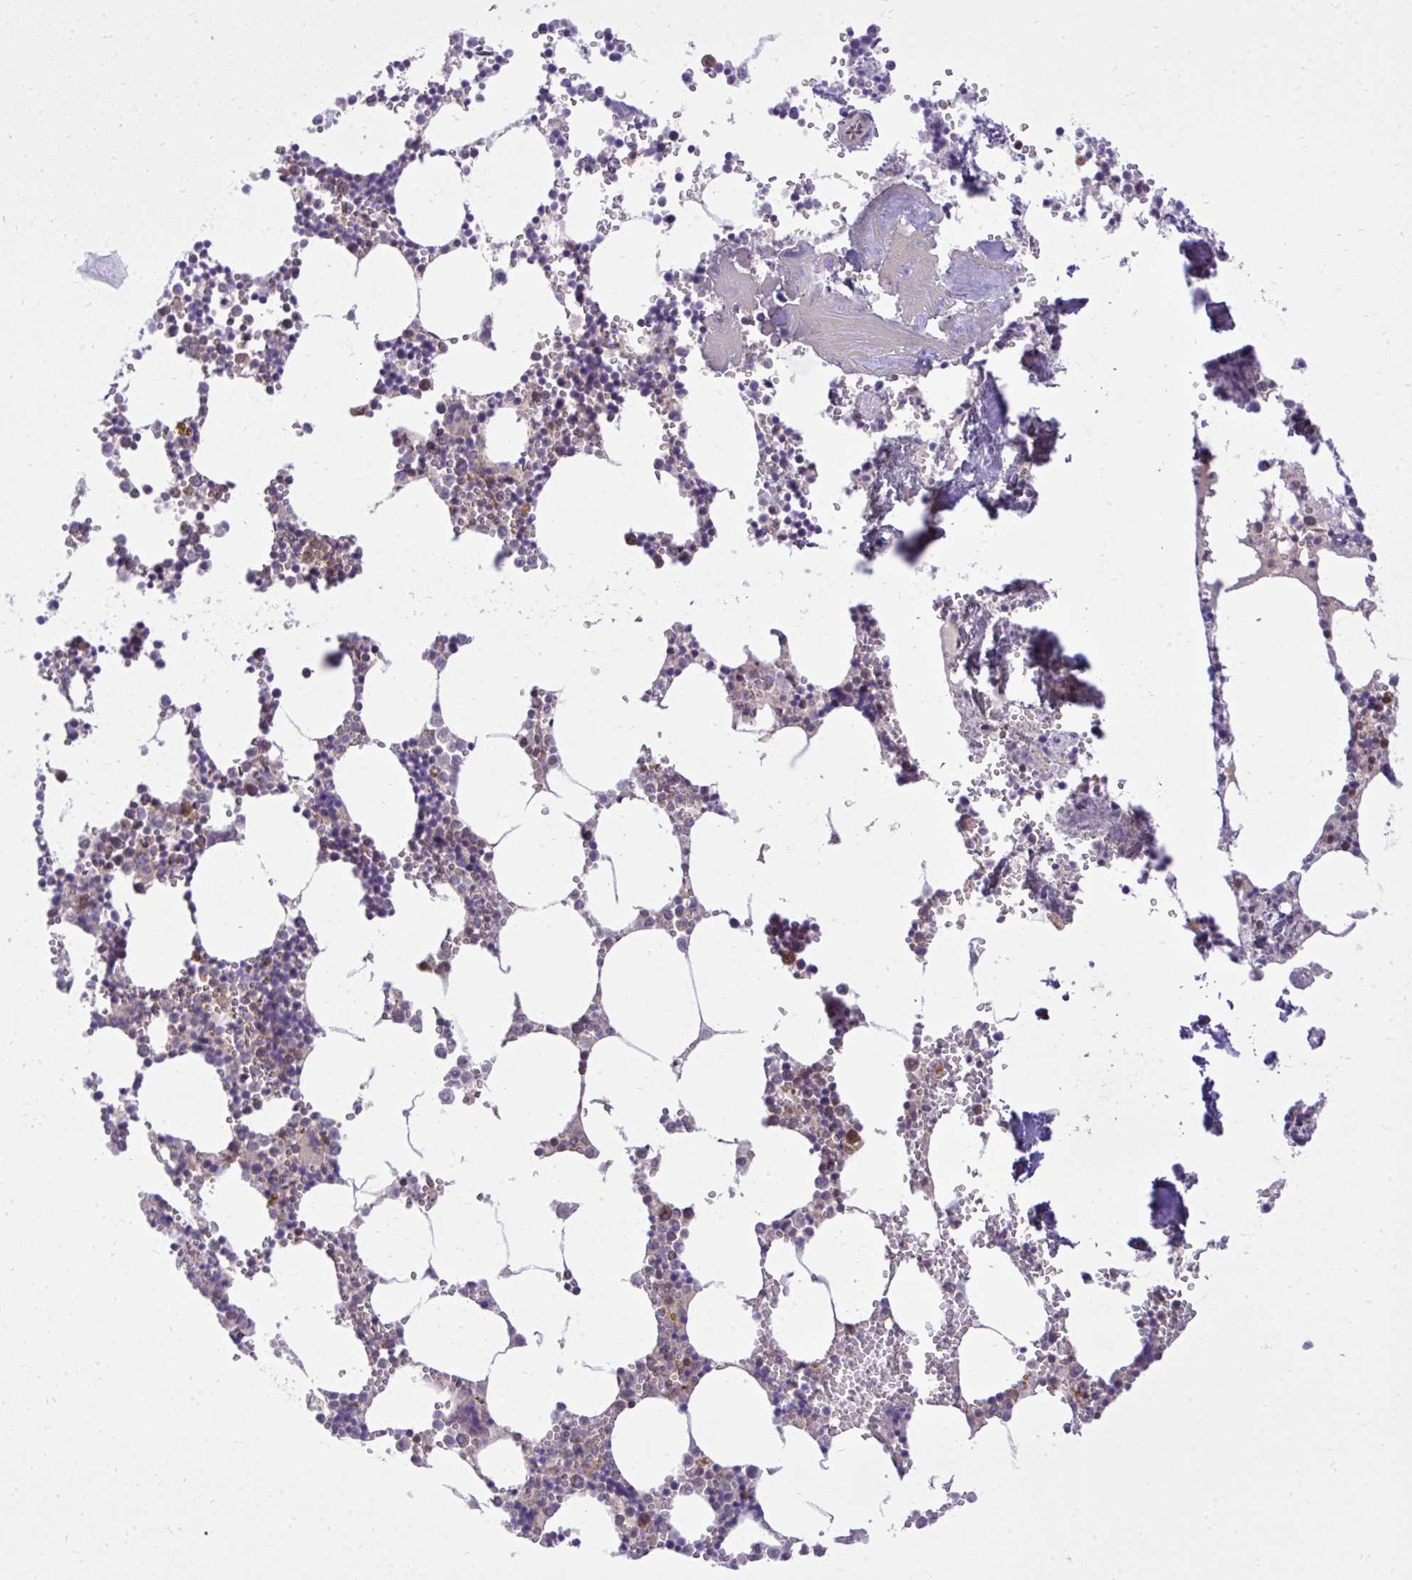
{"staining": {"intensity": "moderate", "quantity": "<25%", "location": "cytoplasmic/membranous"}, "tissue": "bone marrow", "cell_type": "Hematopoietic cells", "image_type": "normal", "snomed": [{"axis": "morphology", "description": "Normal tissue, NOS"}, {"axis": "topography", "description": "Bone marrow"}], "caption": "This photomicrograph displays unremarkable bone marrow stained with IHC to label a protein in brown. The cytoplasmic/membranous of hematopoietic cells show moderate positivity for the protein. Nuclei are counter-stained blue.", "gene": "PPP5C", "patient": {"sex": "male", "age": 54}}